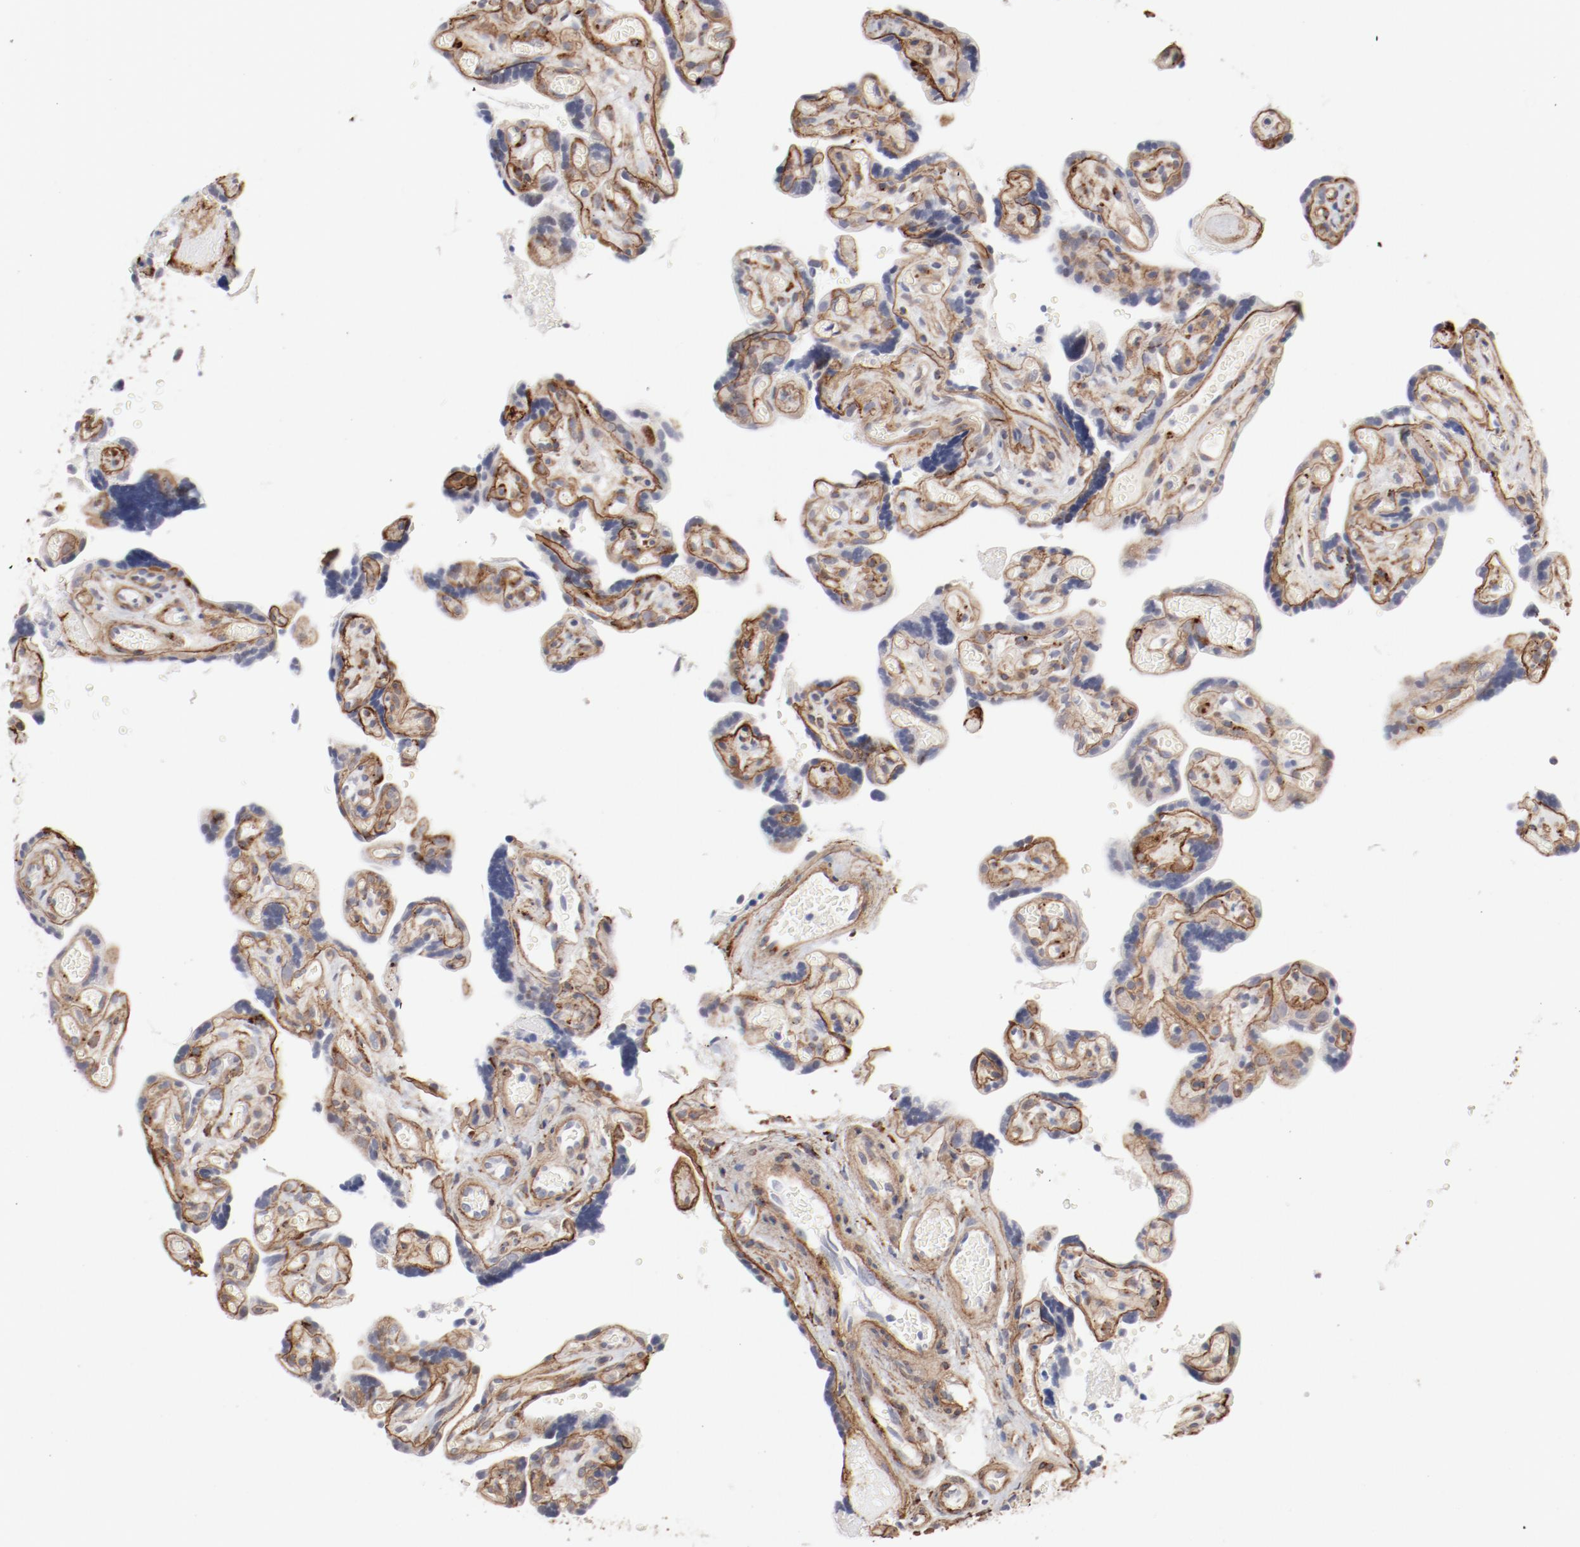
{"staining": {"intensity": "moderate", "quantity": "25%-75%", "location": "cytoplasmic/membranous"}, "tissue": "placenta", "cell_type": "Trophoblastic cells", "image_type": "normal", "snomed": [{"axis": "morphology", "description": "Normal tissue, NOS"}, {"axis": "topography", "description": "Placenta"}], "caption": "The image shows a brown stain indicating the presence of a protein in the cytoplasmic/membranous of trophoblastic cells in placenta.", "gene": "MAGED4B", "patient": {"sex": "female", "age": 30}}